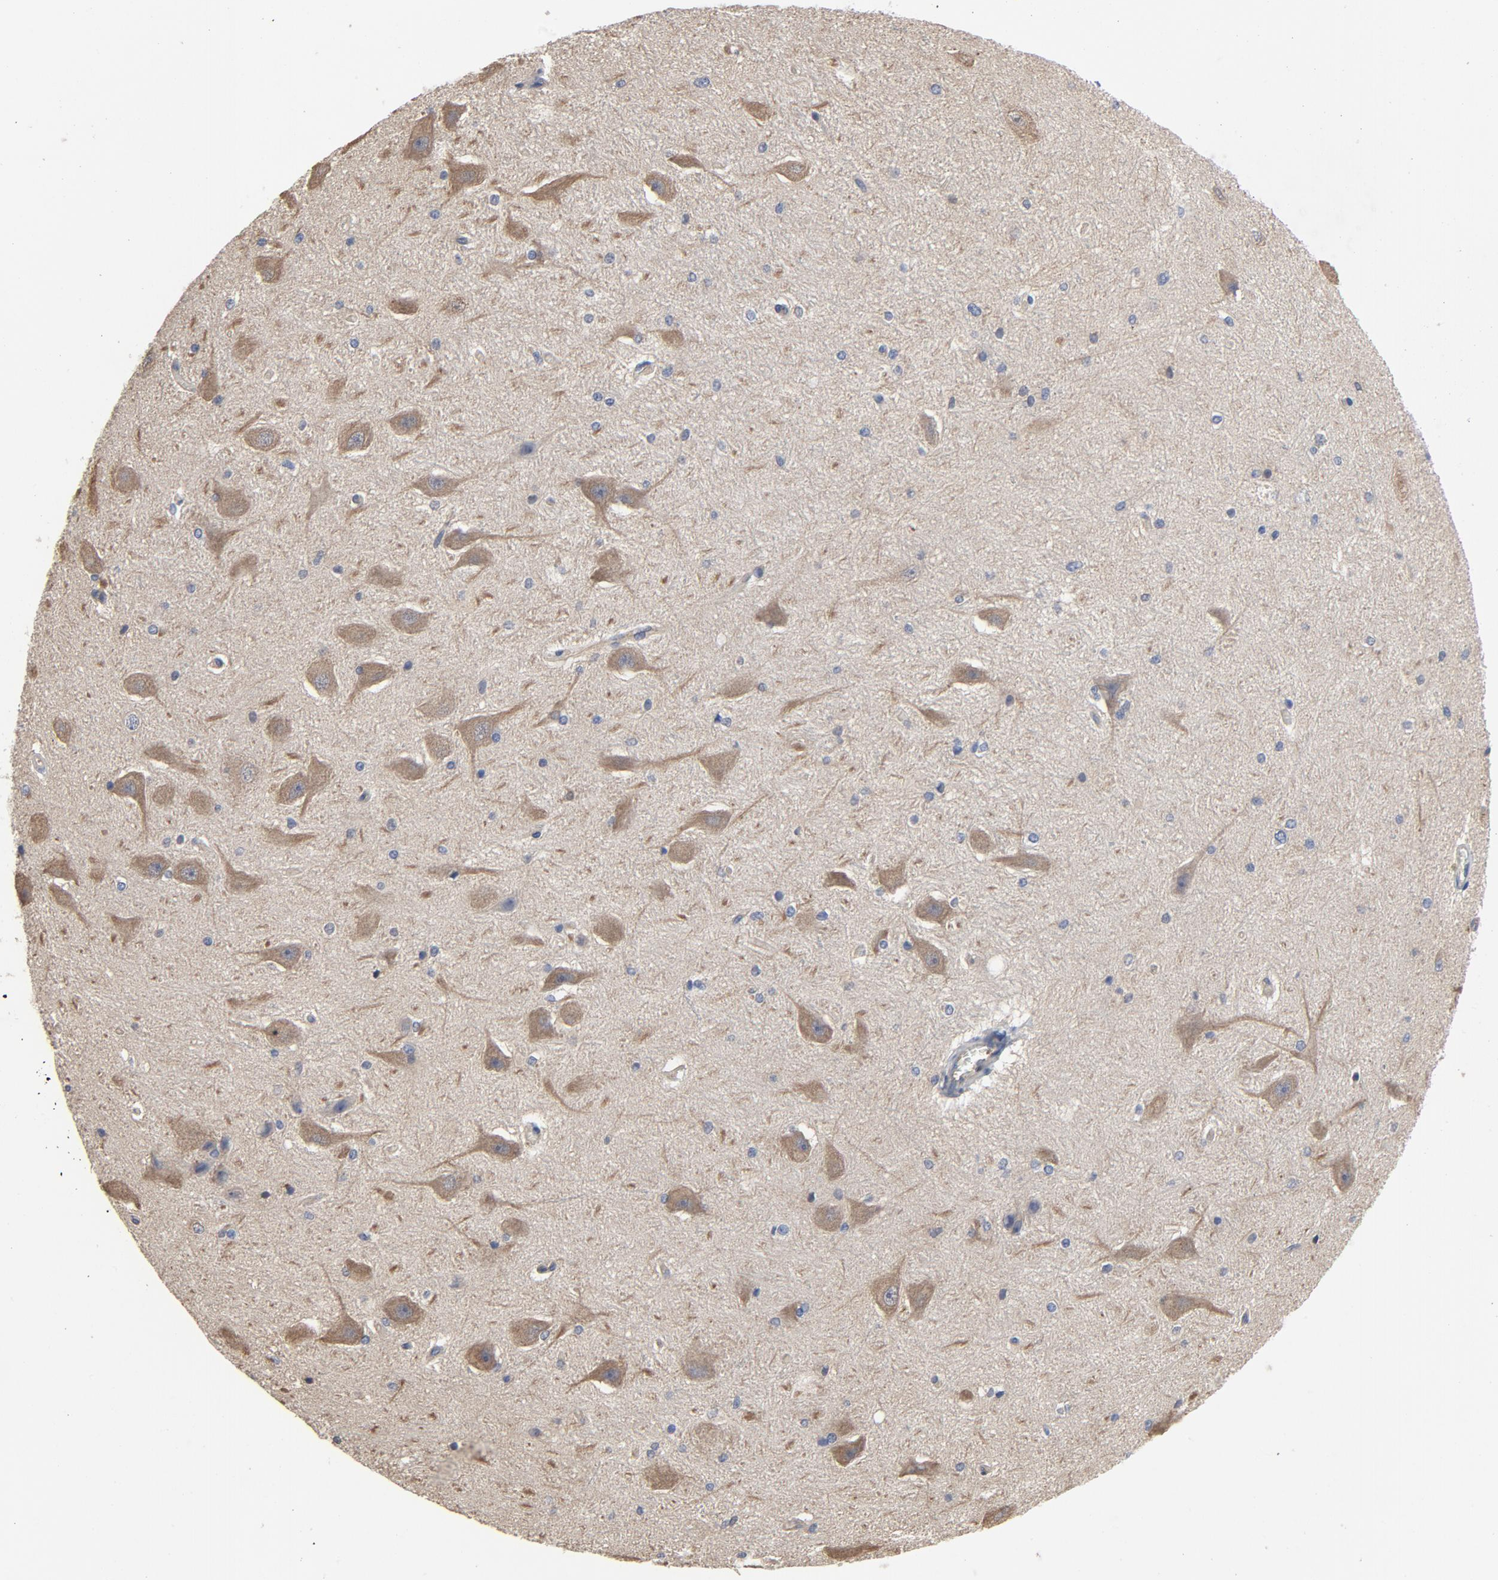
{"staining": {"intensity": "negative", "quantity": "none", "location": "none"}, "tissue": "hippocampus", "cell_type": "Glial cells", "image_type": "normal", "snomed": [{"axis": "morphology", "description": "Normal tissue, NOS"}, {"axis": "topography", "description": "Hippocampus"}], "caption": "Immunohistochemistry (IHC) histopathology image of normal hippocampus stained for a protein (brown), which shows no positivity in glial cells. (DAB (3,3'-diaminobenzidine) immunohistochemistry, high magnification).", "gene": "DYNLT3", "patient": {"sex": "female", "age": 19}}